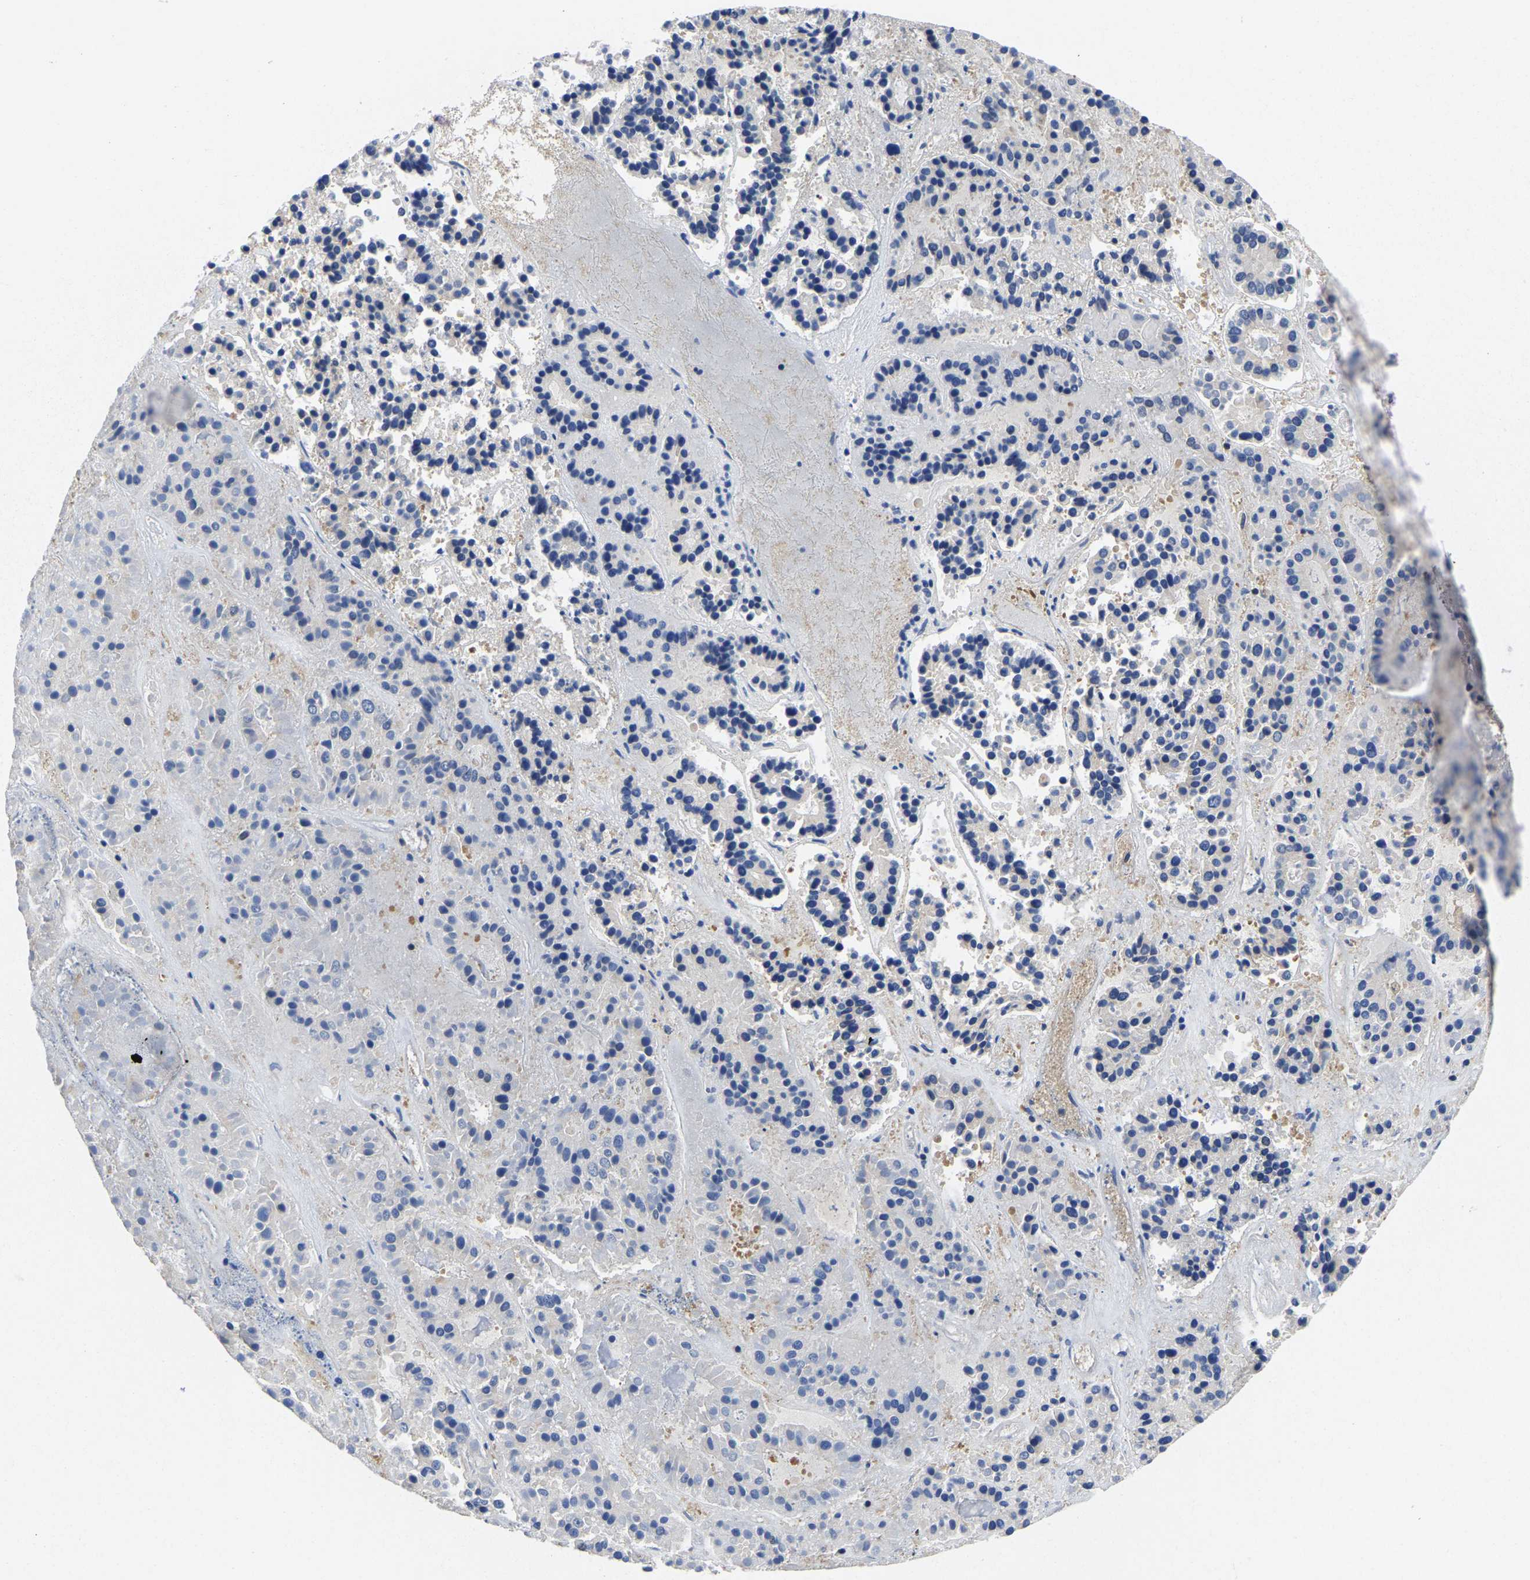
{"staining": {"intensity": "negative", "quantity": "none", "location": "none"}, "tissue": "pancreatic cancer", "cell_type": "Tumor cells", "image_type": "cancer", "snomed": [{"axis": "morphology", "description": "Adenocarcinoma, NOS"}, {"axis": "topography", "description": "Pancreas"}], "caption": "There is no significant staining in tumor cells of pancreatic cancer (adenocarcinoma).", "gene": "MCOLN2", "patient": {"sex": "male", "age": 50}}